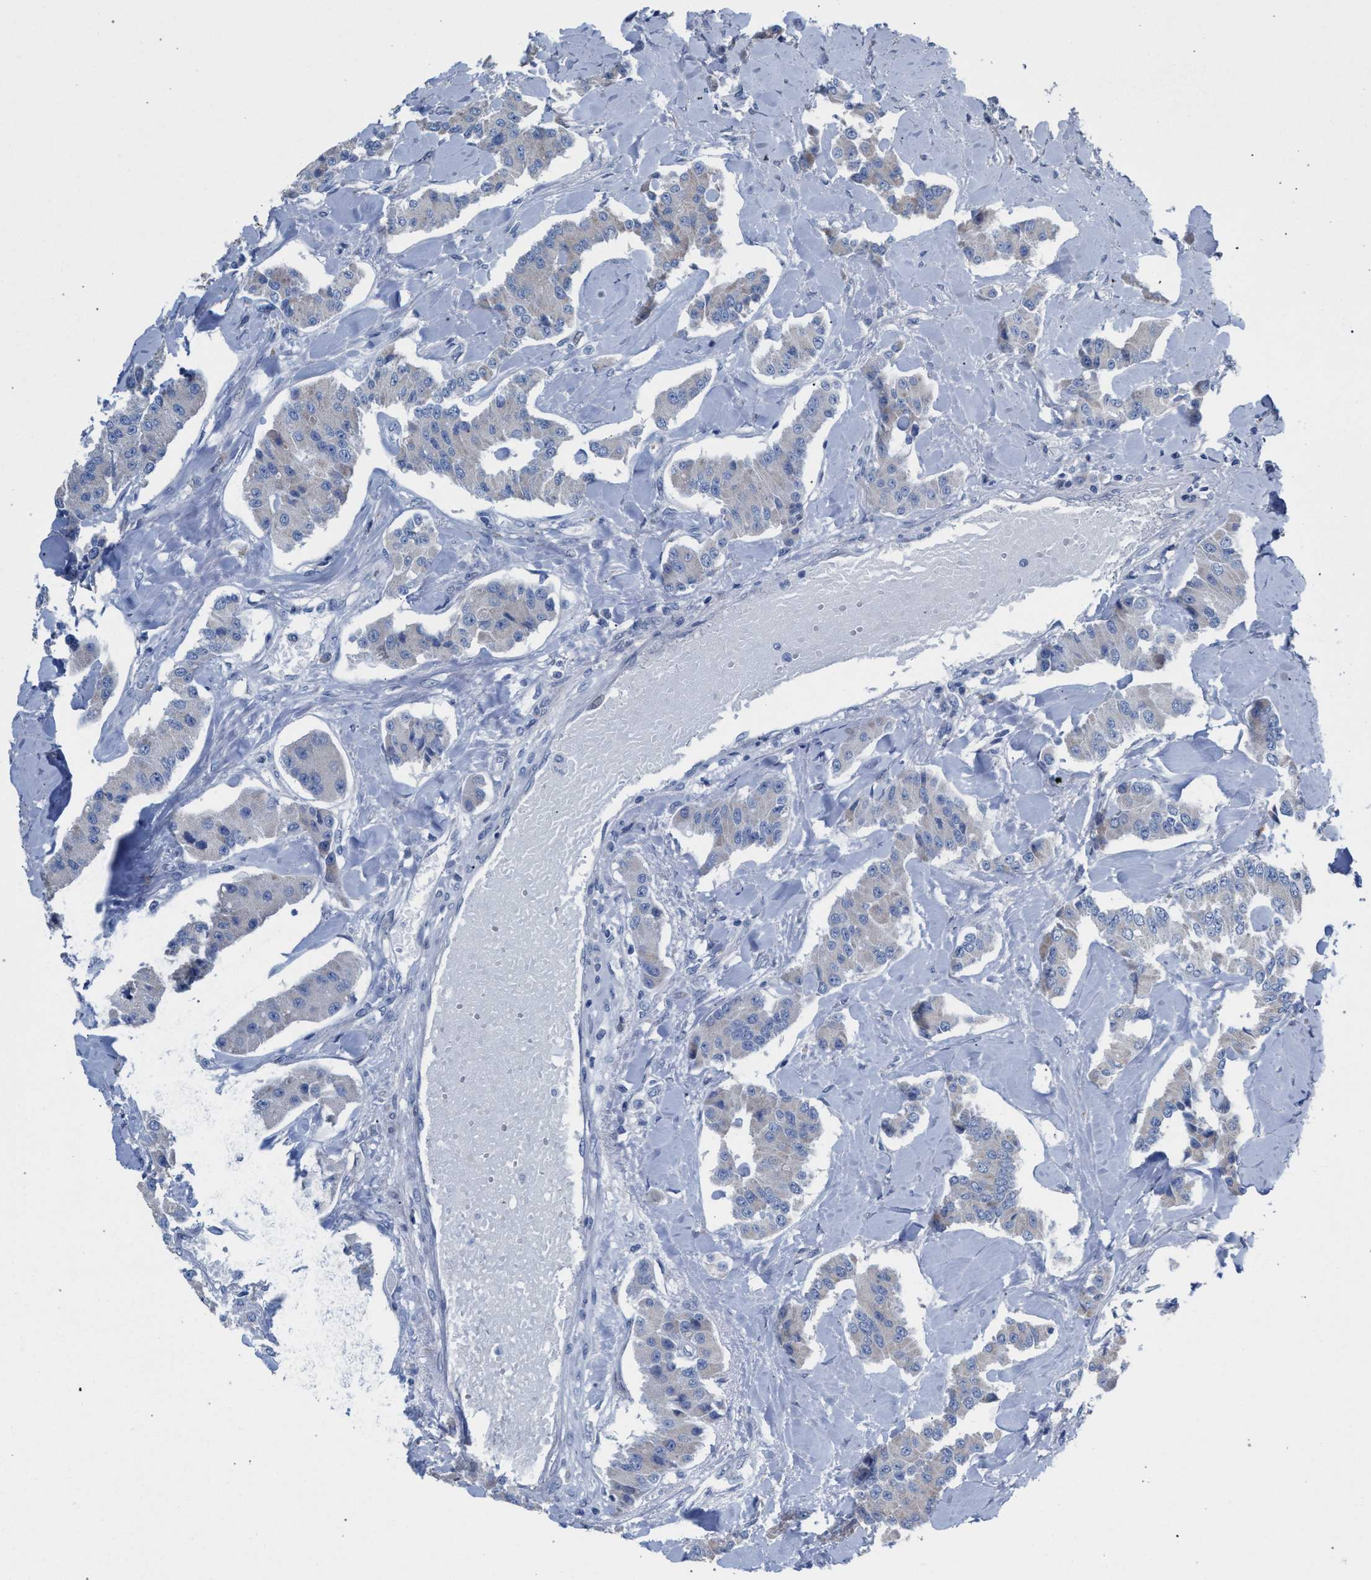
{"staining": {"intensity": "negative", "quantity": "none", "location": "none"}, "tissue": "carcinoid", "cell_type": "Tumor cells", "image_type": "cancer", "snomed": [{"axis": "morphology", "description": "Carcinoid, malignant, NOS"}, {"axis": "topography", "description": "Pancreas"}], "caption": "This photomicrograph is of carcinoid stained with immunohistochemistry (IHC) to label a protein in brown with the nuclei are counter-stained blue. There is no staining in tumor cells.", "gene": "RNF135", "patient": {"sex": "male", "age": 41}}